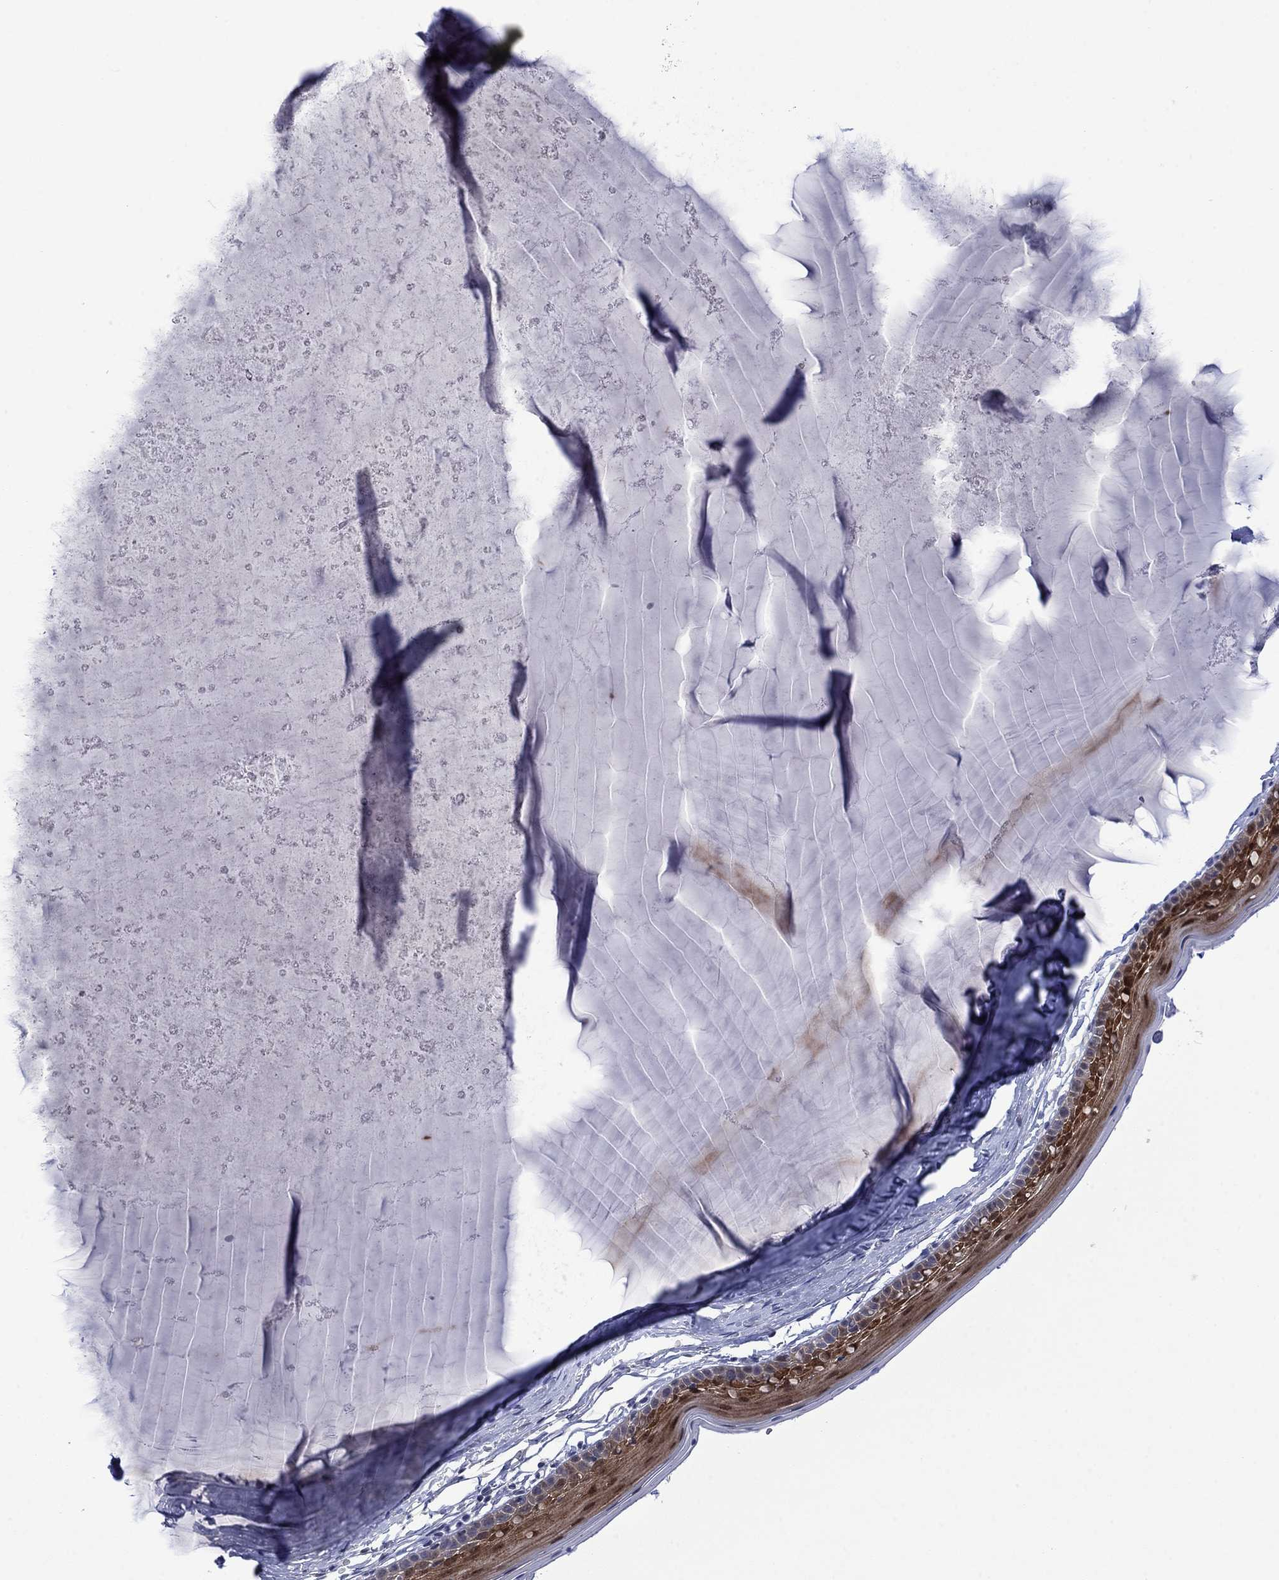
{"staining": {"intensity": "negative", "quantity": "none", "location": "none"}, "tissue": "cervix", "cell_type": "Glandular cells", "image_type": "normal", "snomed": [{"axis": "morphology", "description": "Normal tissue, NOS"}, {"axis": "topography", "description": "Cervix"}], "caption": "An immunohistochemistry image of benign cervix is shown. There is no staining in glandular cells of cervix.", "gene": "AGL", "patient": {"sex": "female", "age": 40}}